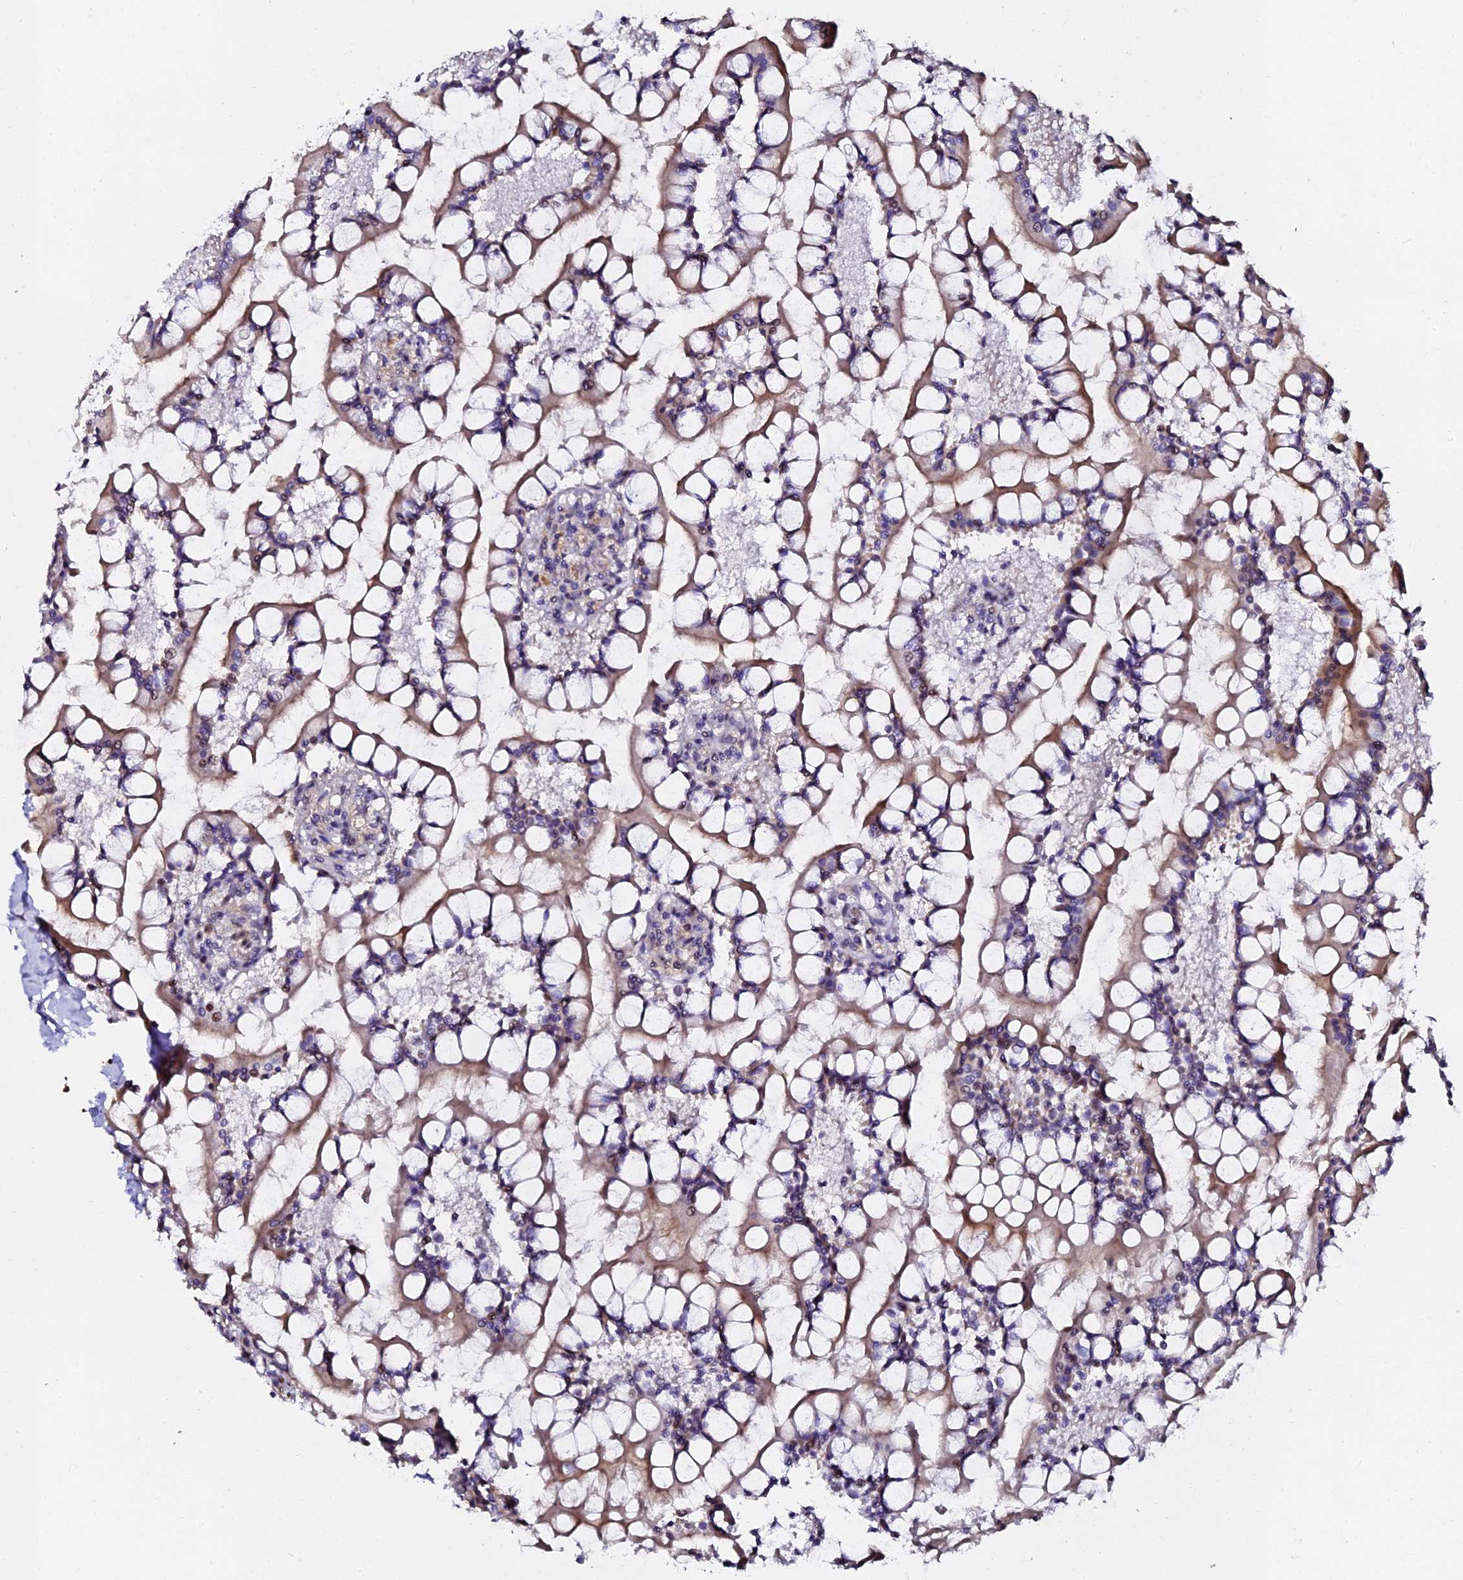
{"staining": {"intensity": "strong", "quantity": "<25%", "location": "cytoplasmic/membranous"}, "tissue": "small intestine", "cell_type": "Glandular cells", "image_type": "normal", "snomed": [{"axis": "morphology", "description": "Normal tissue, NOS"}, {"axis": "topography", "description": "Small intestine"}], "caption": "Glandular cells exhibit medium levels of strong cytoplasmic/membranous staining in approximately <25% of cells in benign small intestine.", "gene": "GPN3", "patient": {"sex": "male", "age": 52}}